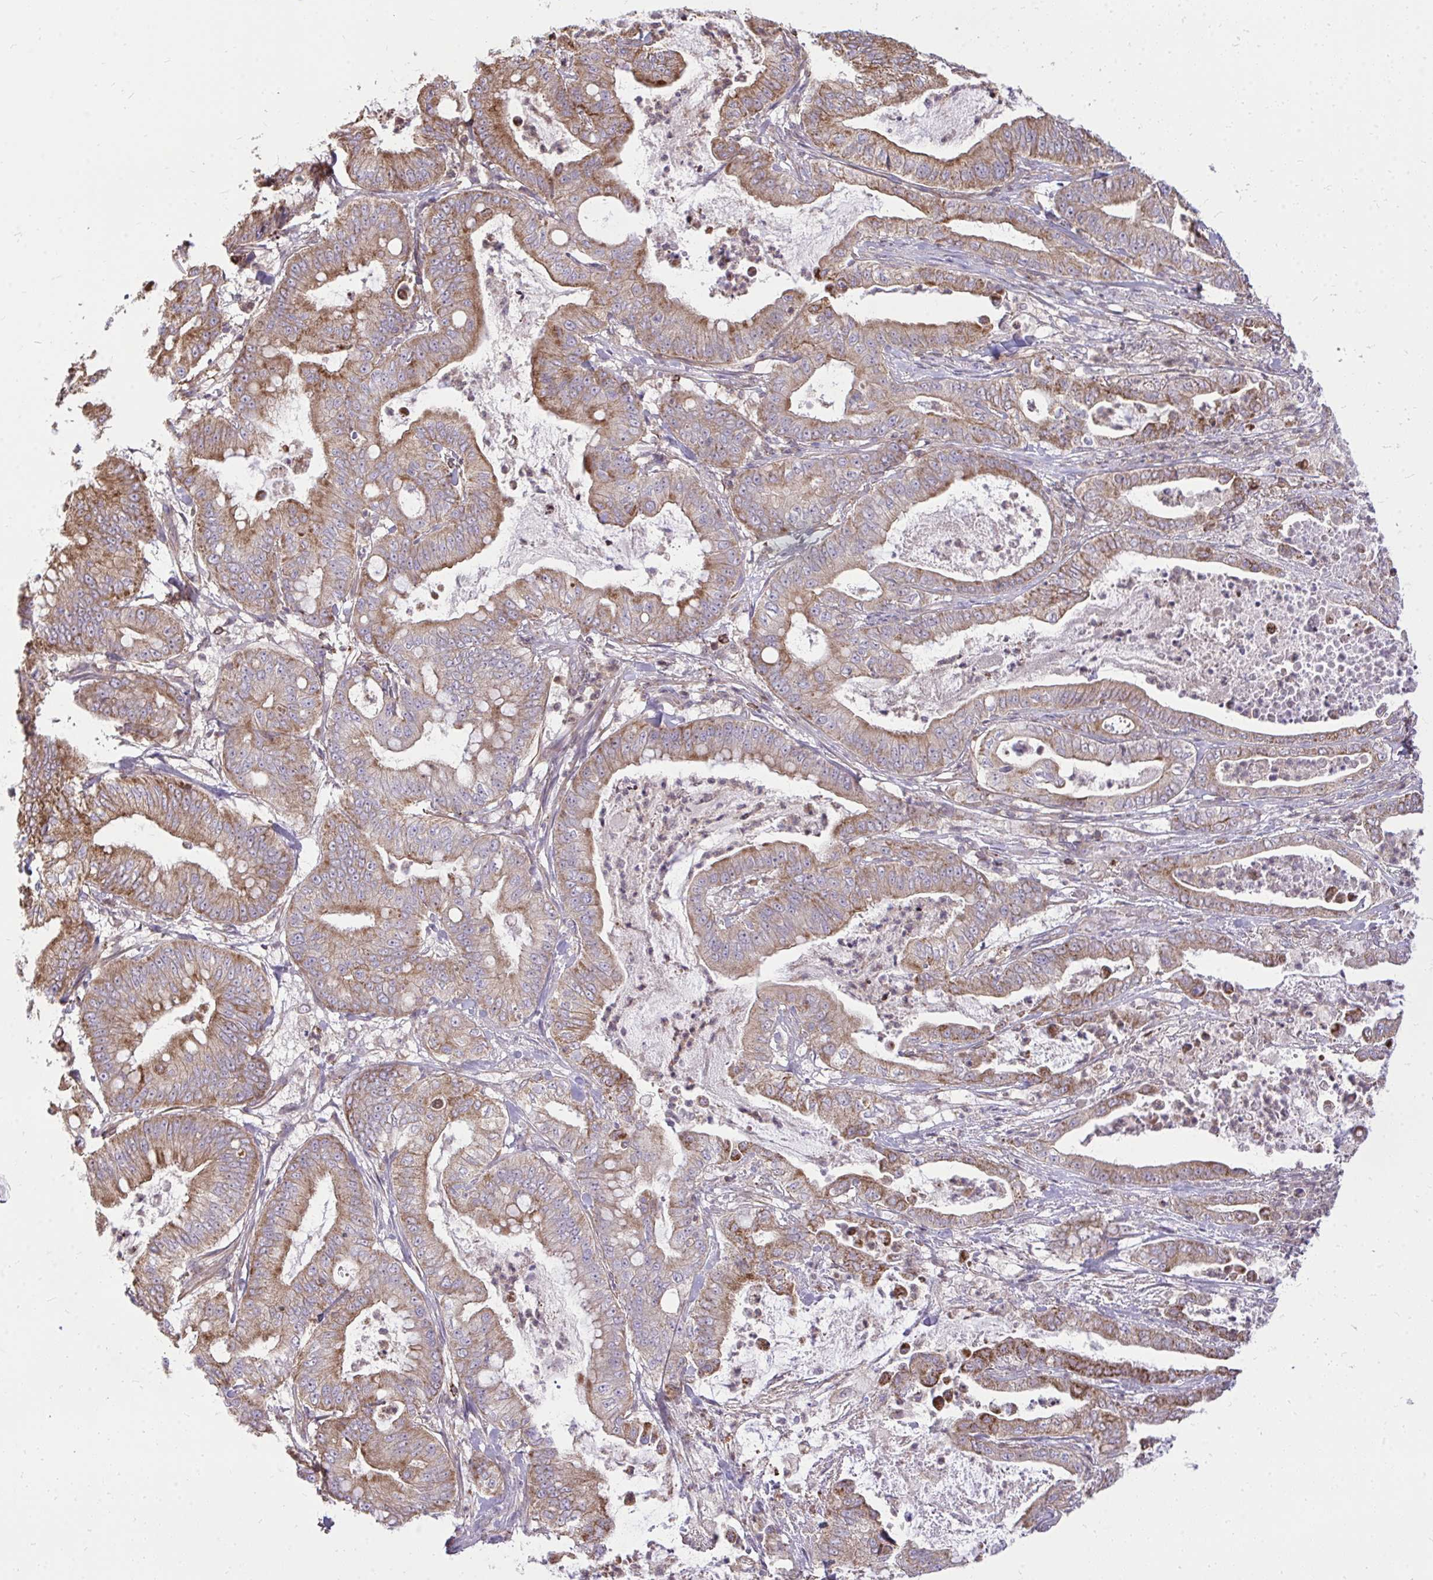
{"staining": {"intensity": "moderate", "quantity": ">75%", "location": "cytoplasmic/membranous"}, "tissue": "pancreatic cancer", "cell_type": "Tumor cells", "image_type": "cancer", "snomed": [{"axis": "morphology", "description": "Adenocarcinoma, NOS"}, {"axis": "topography", "description": "Pancreas"}], "caption": "Human pancreatic cancer (adenocarcinoma) stained with a protein marker shows moderate staining in tumor cells.", "gene": "SLC7A5", "patient": {"sex": "male", "age": 71}}